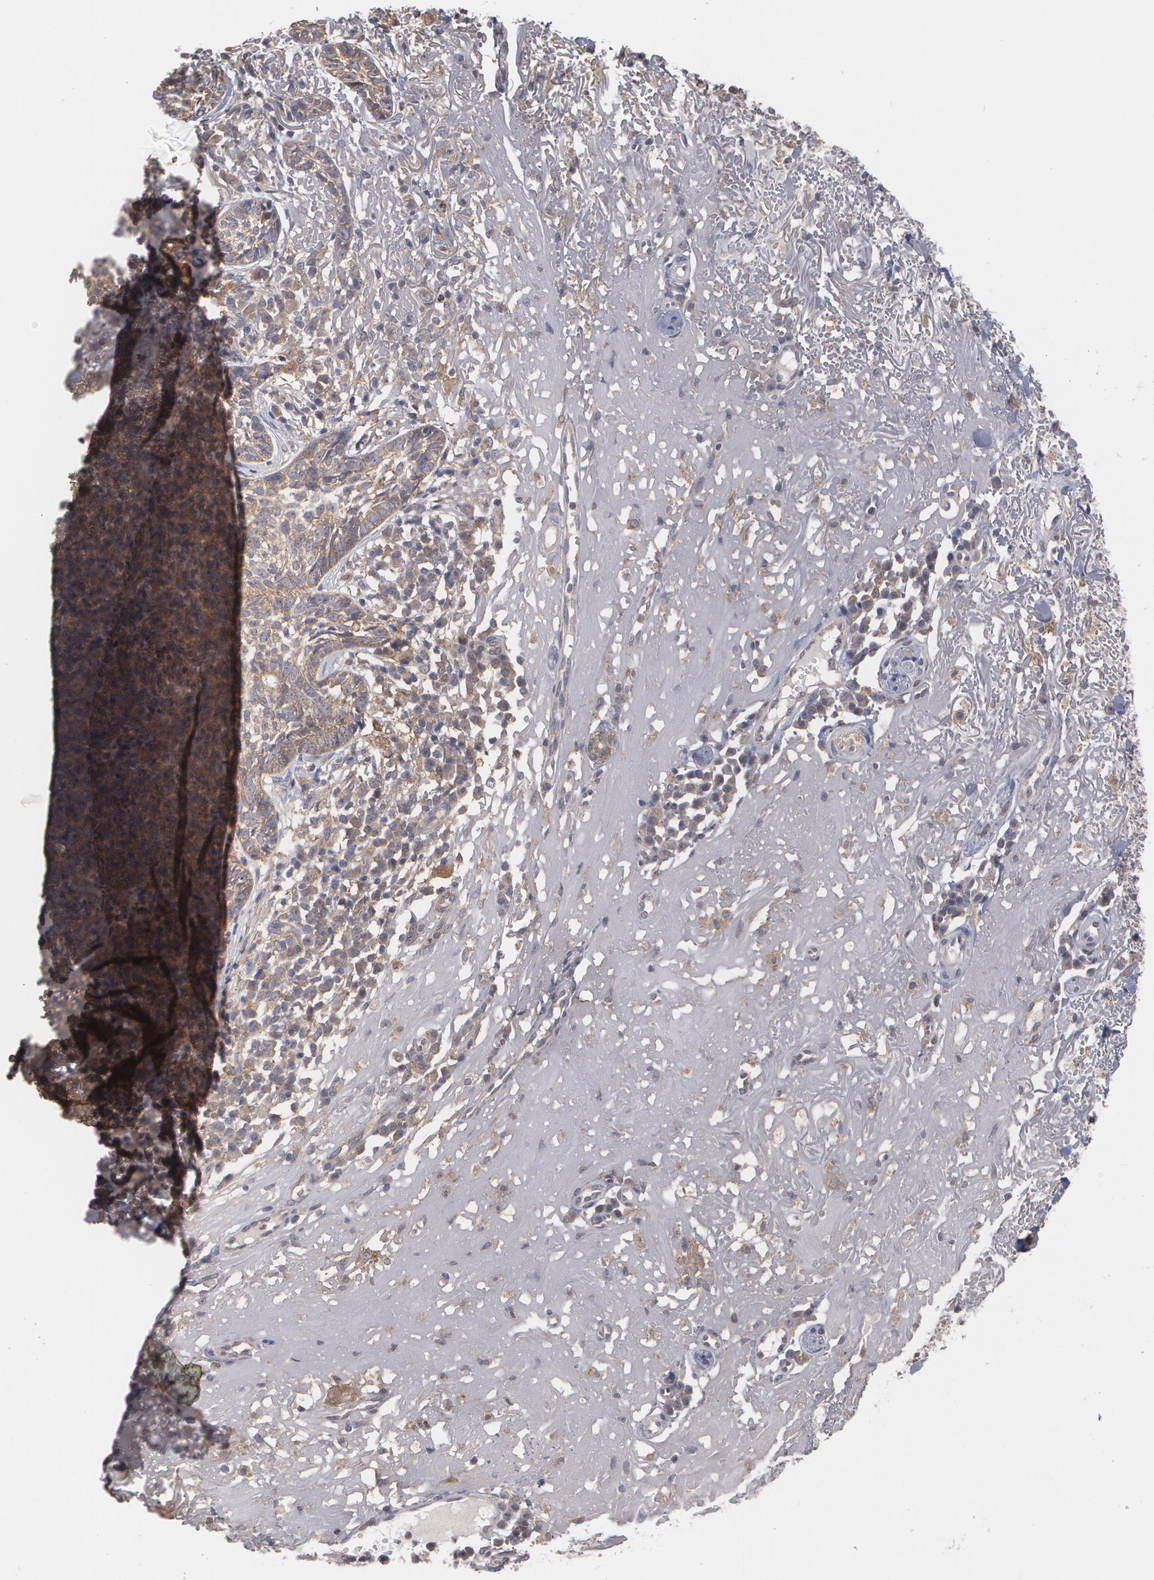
{"staining": {"intensity": "weak", "quantity": "25%-75%", "location": "cytoplasmic/membranous"}, "tissue": "skin cancer", "cell_type": "Tumor cells", "image_type": "cancer", "snomed": [{"axis": "morphology", "description": "Basal cell carcinoma"}, {"axis": "topography", "description": "Skin"}], "caption": "An immunohistochemistry micrograph of neoplastic tissue is shown. Protein staining in brown labels weak cytoplasmic/membranous positivity in skin cancer within tumor cells. (DAB = brown stain, brightfield microscopy at high magnification).", "gene": "HTT", "patient": {"sex": "female", "age": 89}}